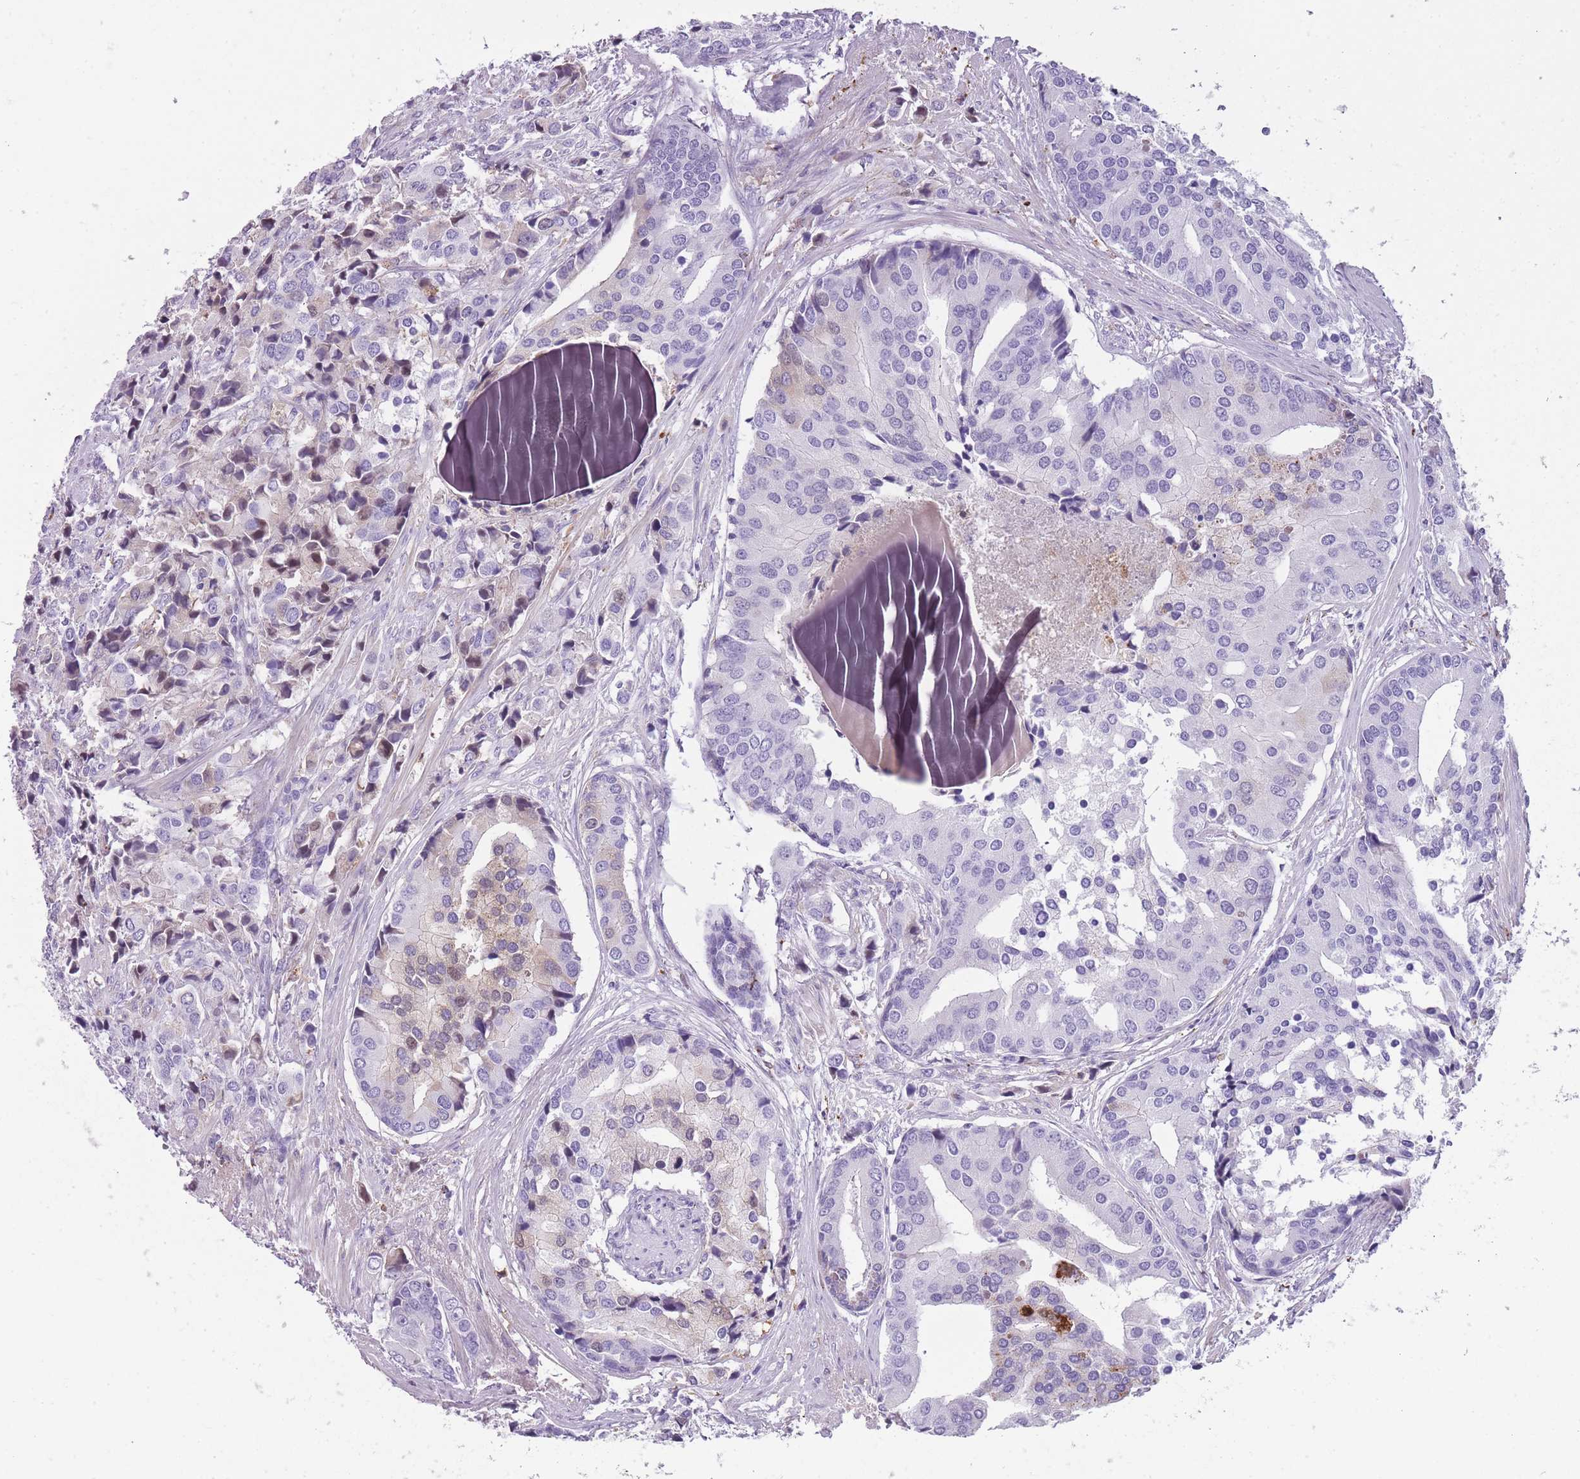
{"staining": {"intensity": "weak", "quantity": "<25%", "location": "cytoplasmic/membranous"}, "tissue": "prostate cancer", "cell_type": "Tumor cells", "image_type": "cancer", "snomed": [{"axis": "morphology", "description": "Adenocarcinoma, High grade"}, {"axis": "topography", "description": "Prostate"}], "caption": "This is an IHC photomicrograph of adenocarcinoma (high-grade) (prostate). There is no staining in tumor cells.", "gene": "GNAT1", "patient": {"sex": "male", "age": 62}}